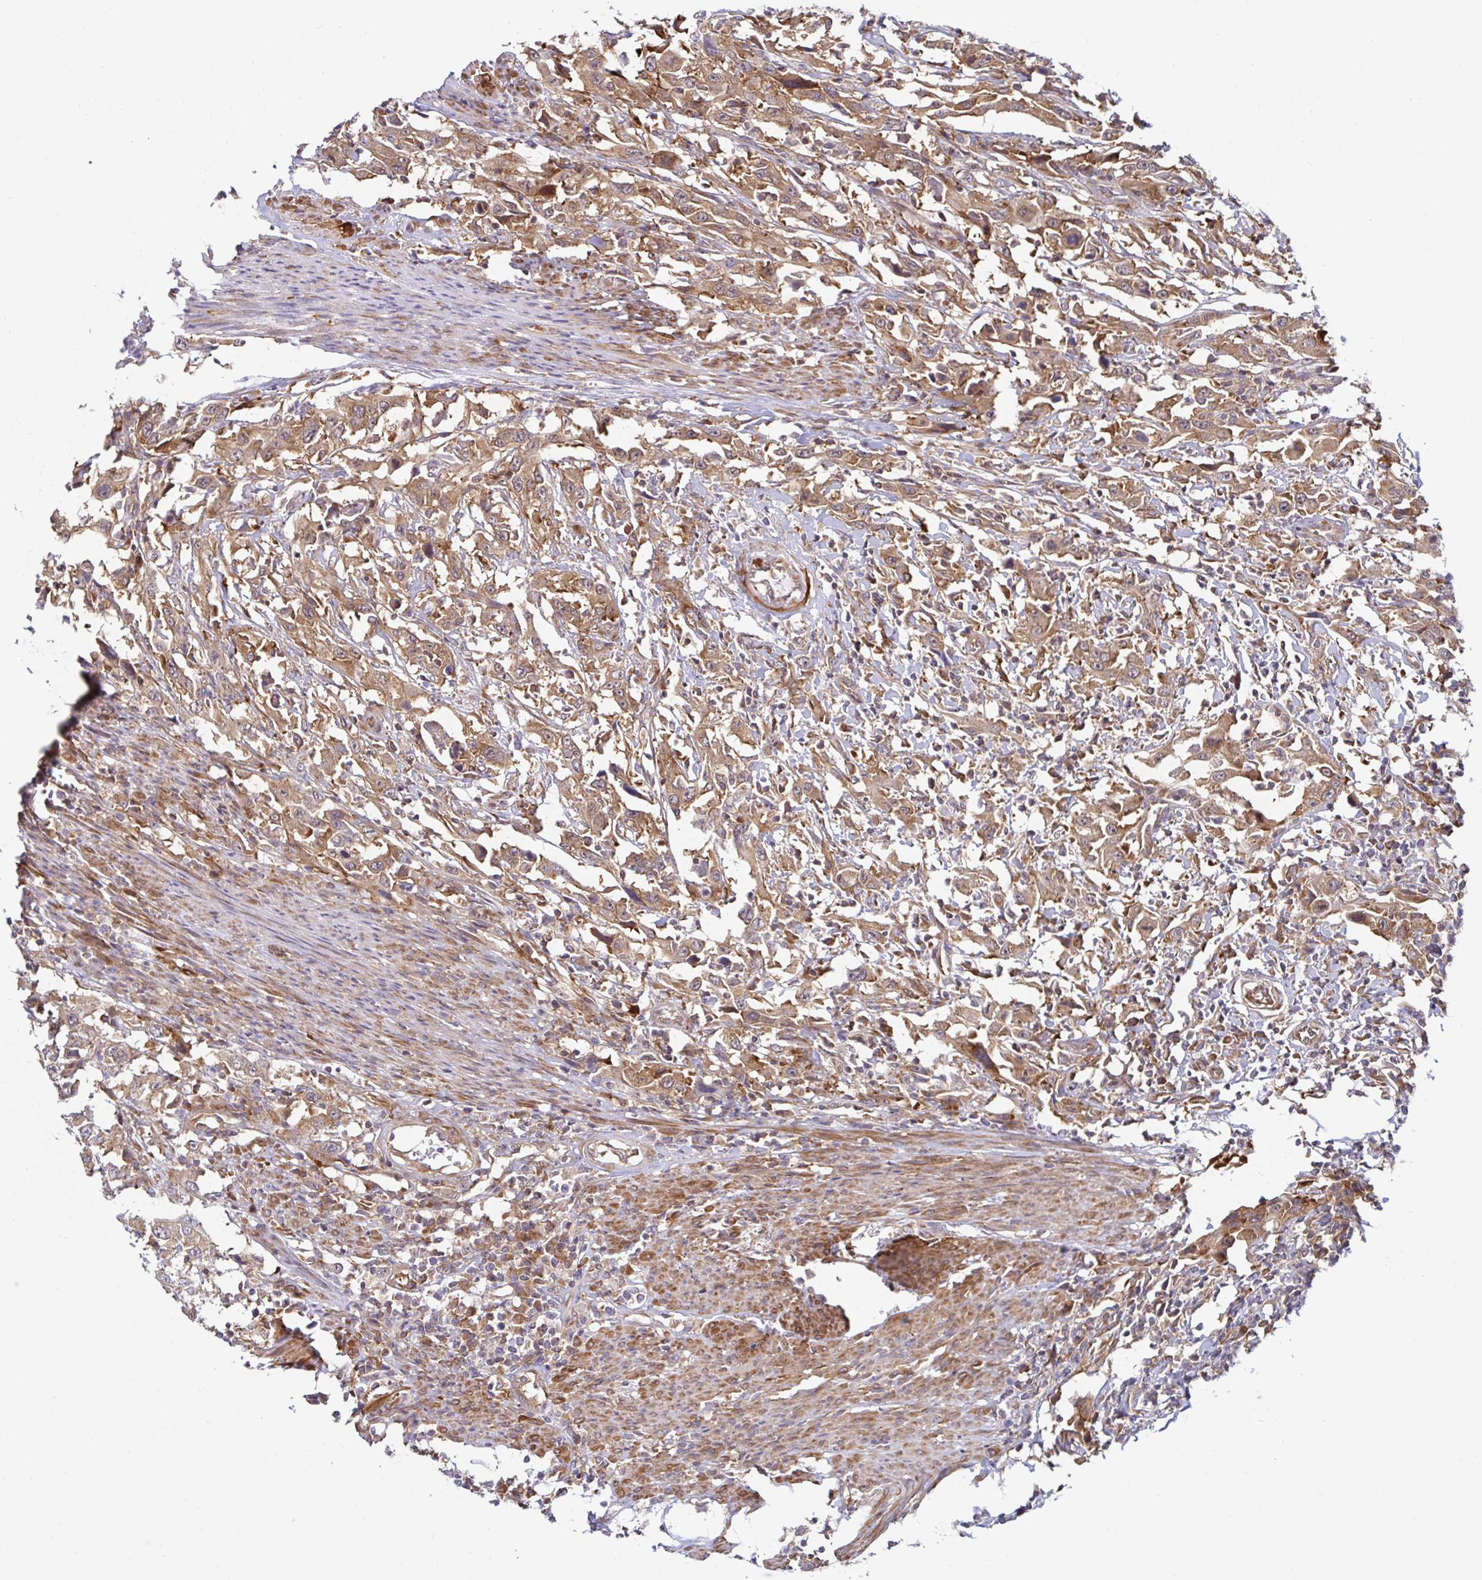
{"staining": {"intensity": "weak", "quantity": ">75%", "location": "cytoplasmic/membranous"}, "tissue": "urothelial cancer", "cell_type": "Tumor cells", "image_type": "cancer", "snomed": [{"axis": "morphology", "description": "Urothelial carcinoma, High grade"}, {"axis": "topography", "description": "Urinary bladder"}], "caption": "Immunohistochemistry histopathology image of human urothelial cancer stained for a protein (brown), which demonstrates low levels of weak cytoplasmic/membranous expression in approximately >75% of tumor cells.", "gene": "LARP1", "patient": {"sex": "male", "age": 61}}